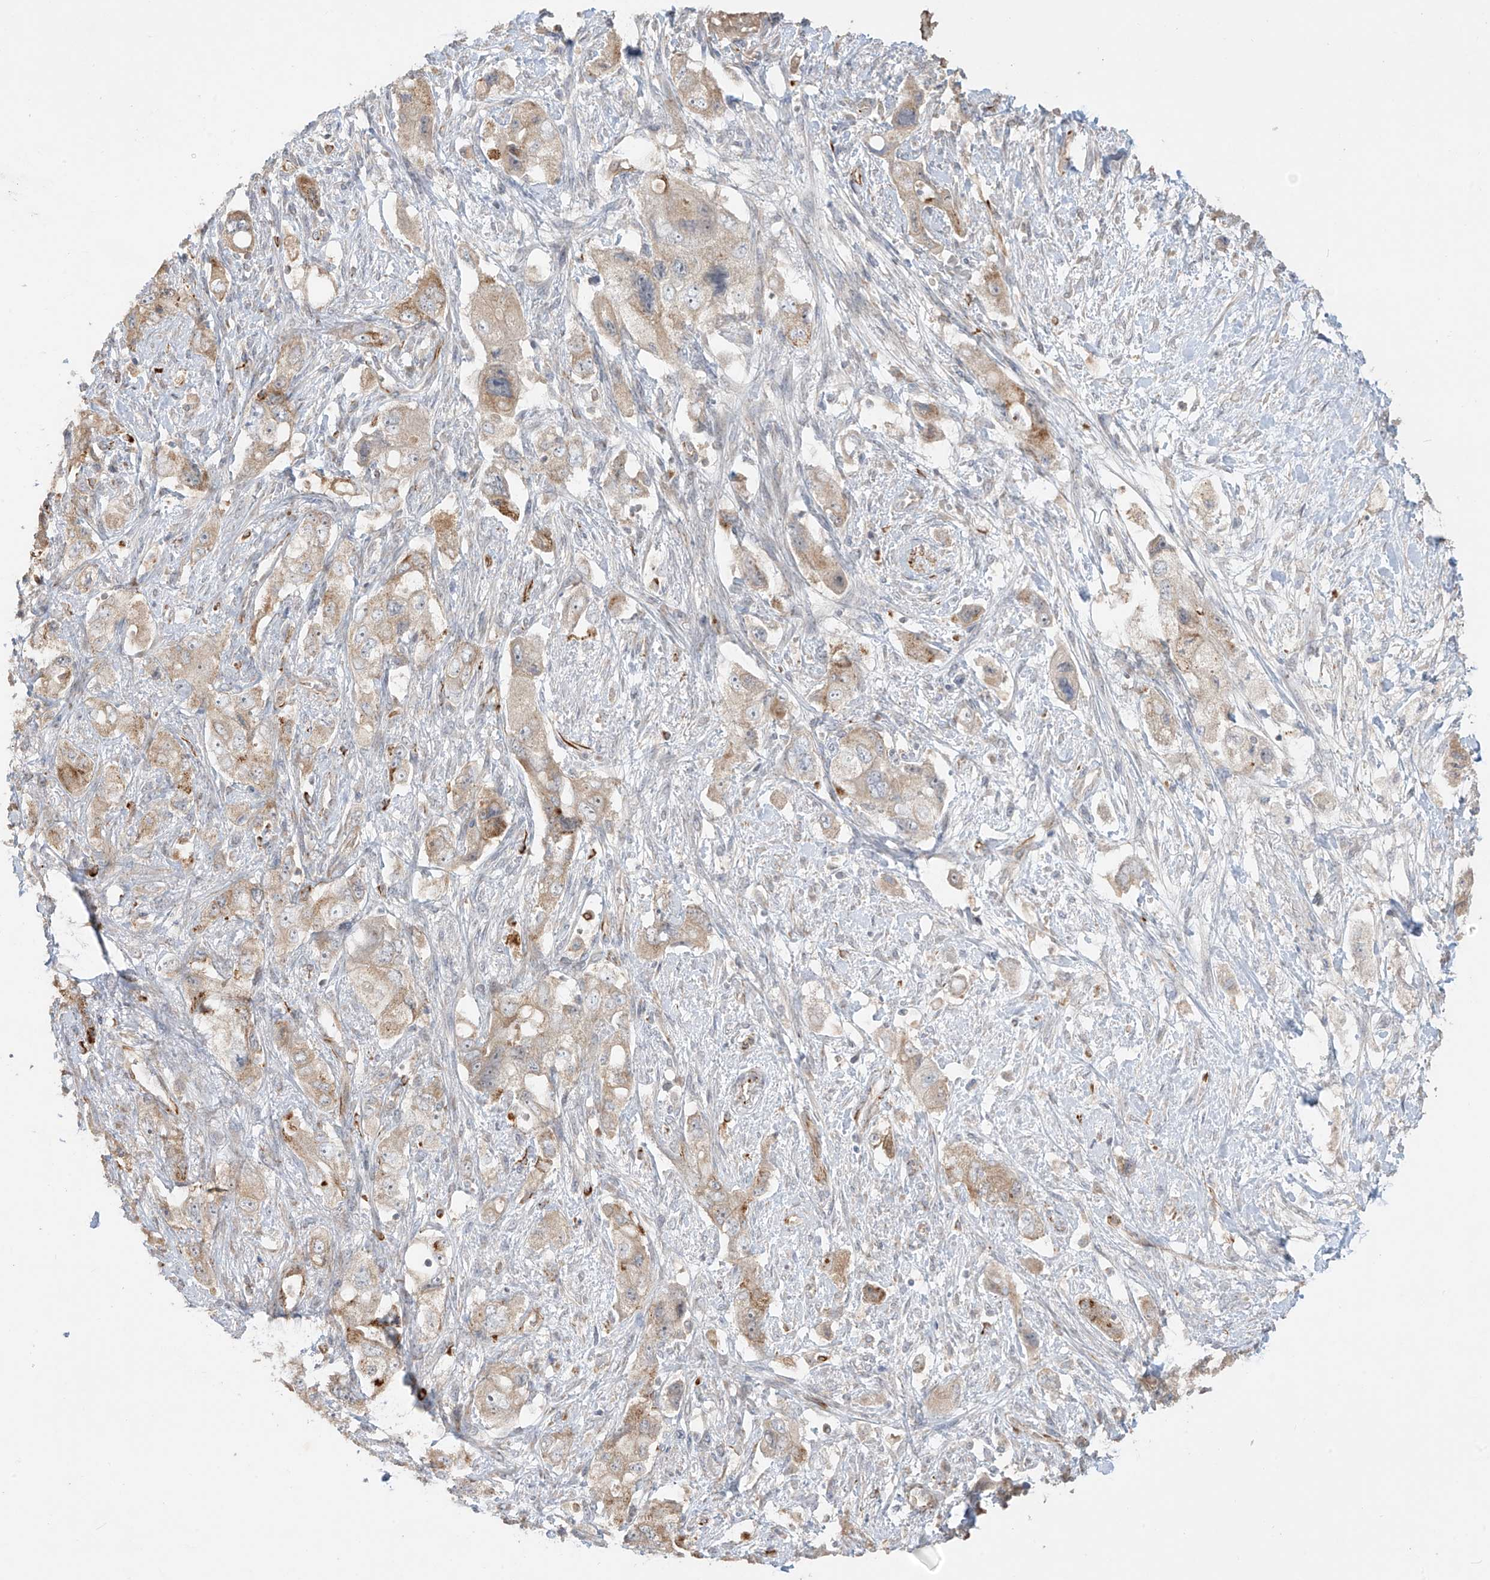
{"staining": {"intensity": "weak", "quantity": ">75%", "location": "cytoplasmic/membranous"}, "tissue": "pancreatic cancer", "cell_type": "Tumor cells", "image_type": "cancer", "snomed": [{"axis": "morphology", "description": "Adenocarcinoma, NOS"}, {"axis": "topography", "description": "Pancreas"}], "caption": "A micrograph of pancreatic cancer (adenocarcinoma) stained for a protein reveals weak cytoplasmic/membranous brown staining in tumor cells.", "gene": "DCDC2", "patient": {"sex": "female", "age": 73}}